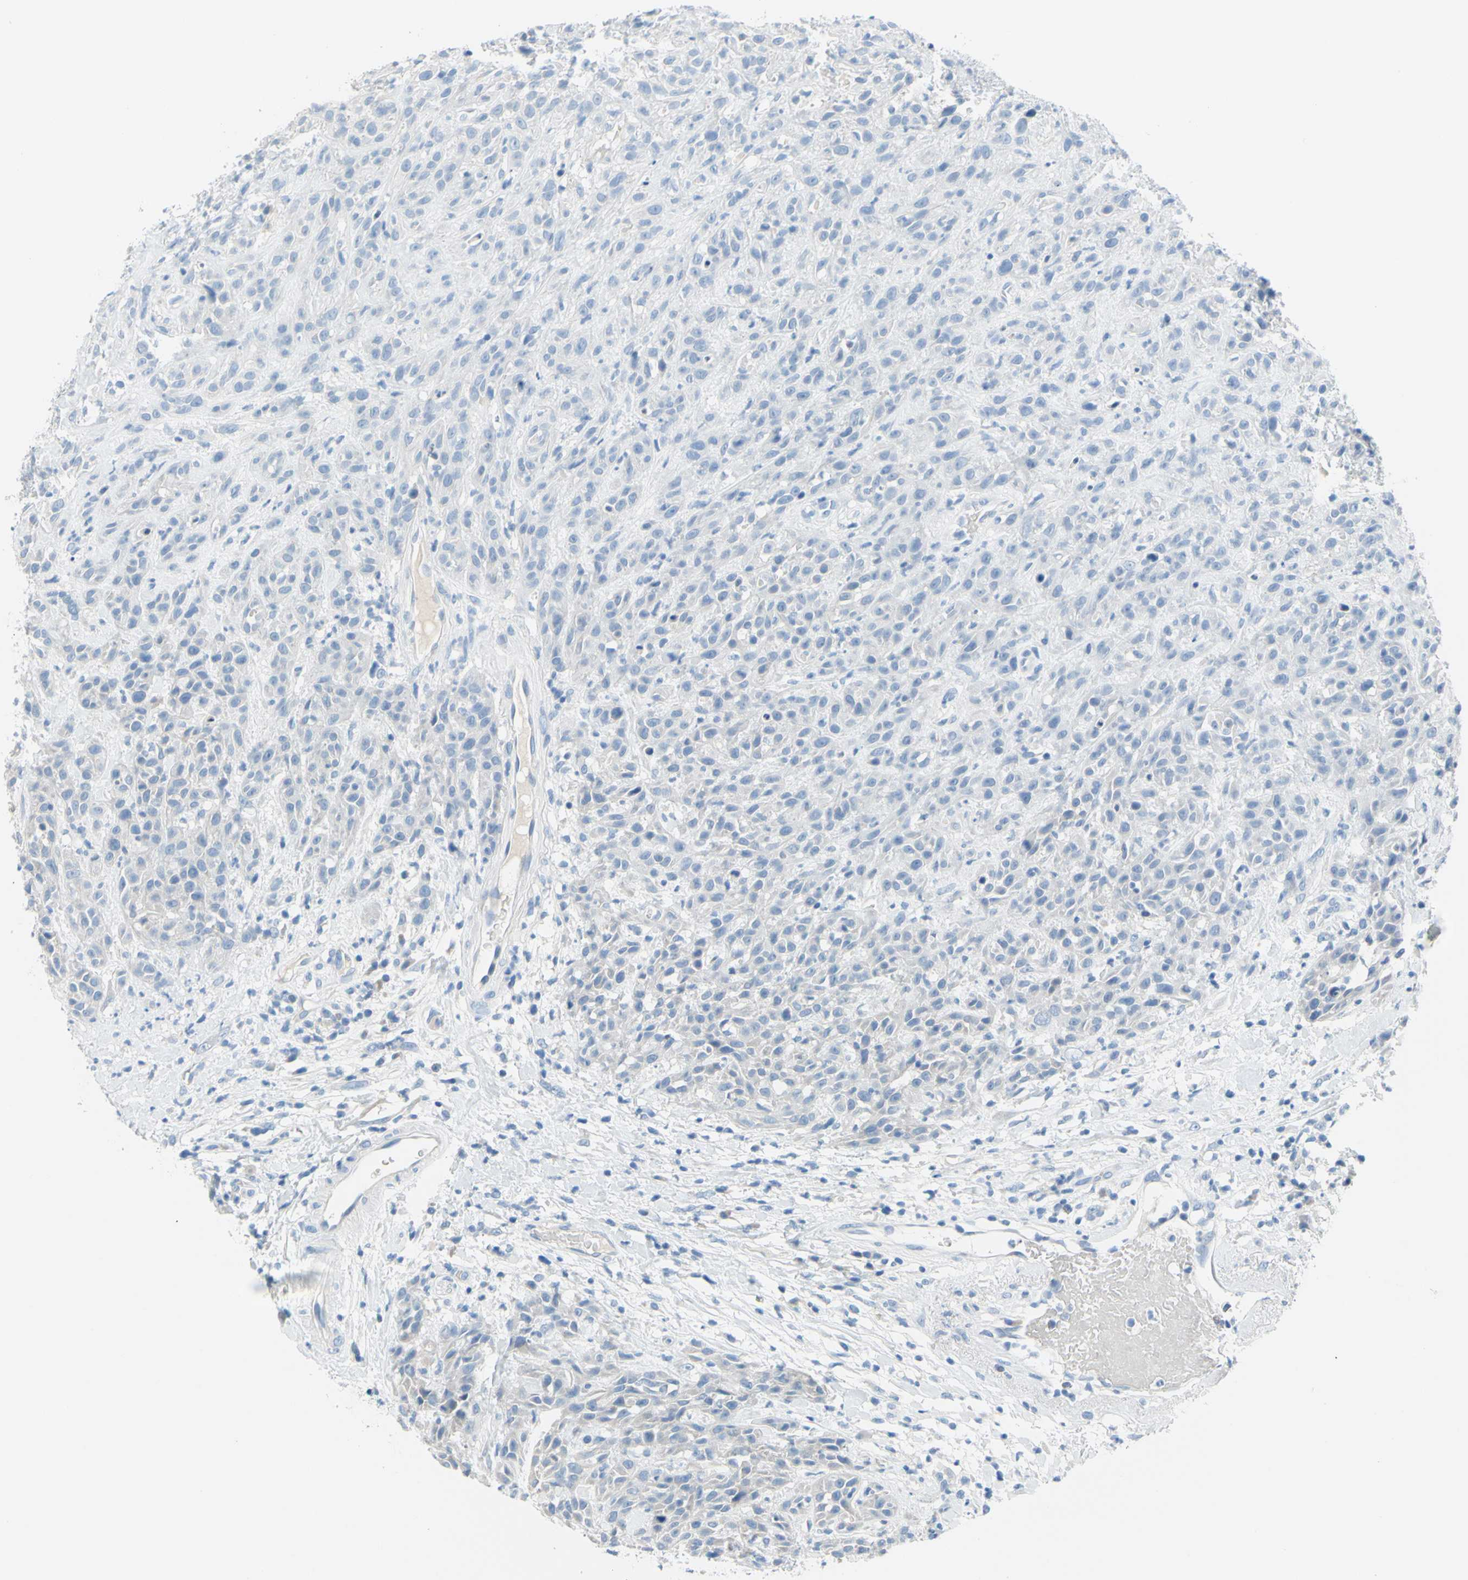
{"staining": {"intensity": "negative", "quantity": "none", "location": "none"}, "tissue": "head and neck cancer", "cell_type": "Tumor cells", "image_type": "cancer", "snomed": [{"axis": "morphology", "description": "Normal tissue, NOS"}, {"axis": "morphology", "description": "Squamous cell carcinoma, NOS"}, {"axis": "topography", "description": "Cartilage tissue"}, {"axis": "topography", "description": "Head-Neck"}], "caption": "Immunohistochemical staining of head and neck cancer reveals no significant positivity in tumor cells.", "gene": "DCT", "patient": {"sex": "male", "age": 62}}